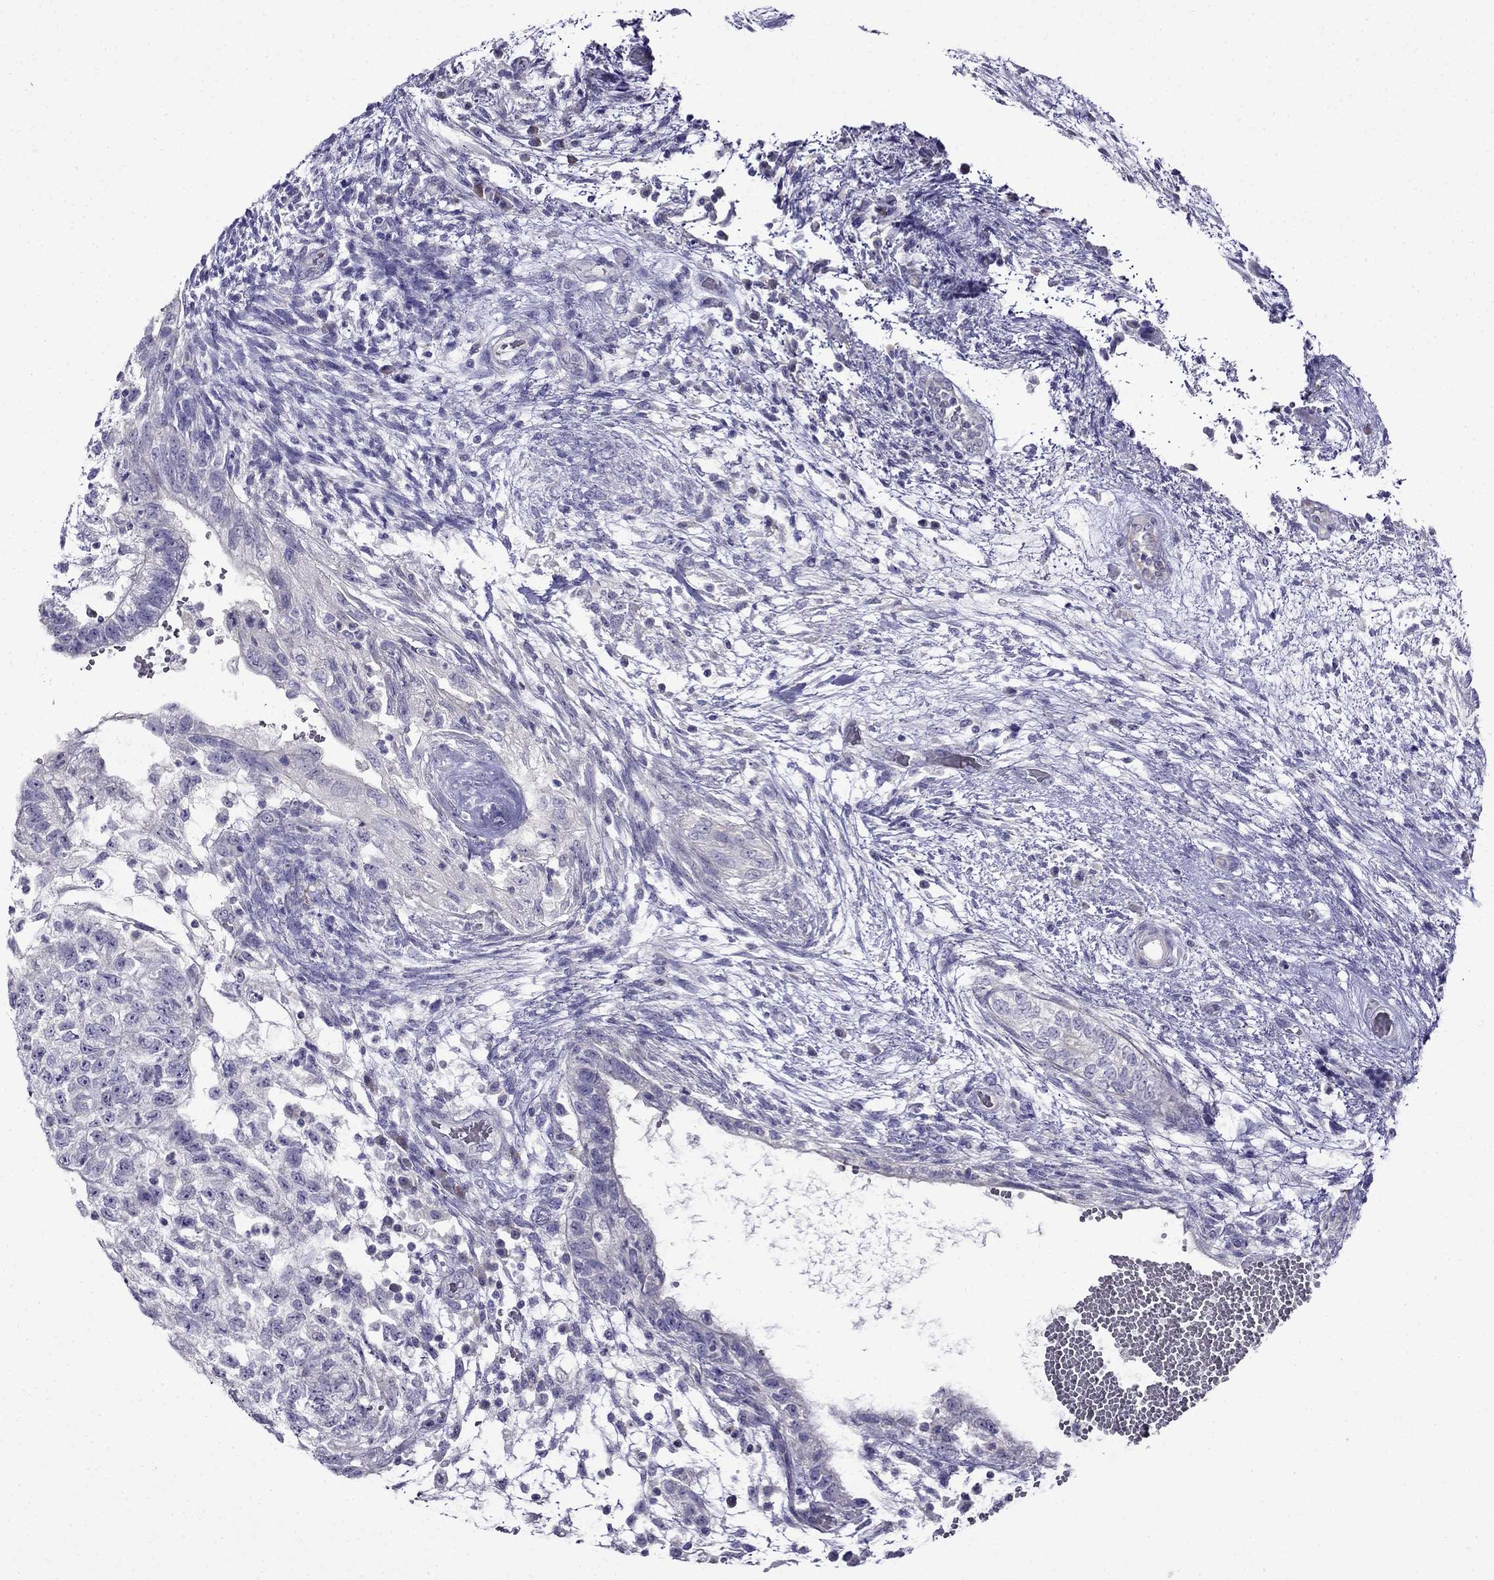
{"staining": {"intensity": "negative", "quantity": "none", "location": "none"}, "tissue": "testis cancer", "cell_type": "Tumor cells", "image_type": "cancer", "snomed": [{"axis": "morphology", "description": "Normal tissue, NOS"}, {"axis": "morphology", "description": "Carcinoma, Embryonal, NOS"}, {"axis": "topography", "description": "Testis"}, {"axis": "topography", "description": "Epididymis"}], "caption": "An image of testis cancer stained for a protein exhibits no brown staining in tumor cells.", "gene": "PATE1", "patient": {"sex": "male", "age": 32}}